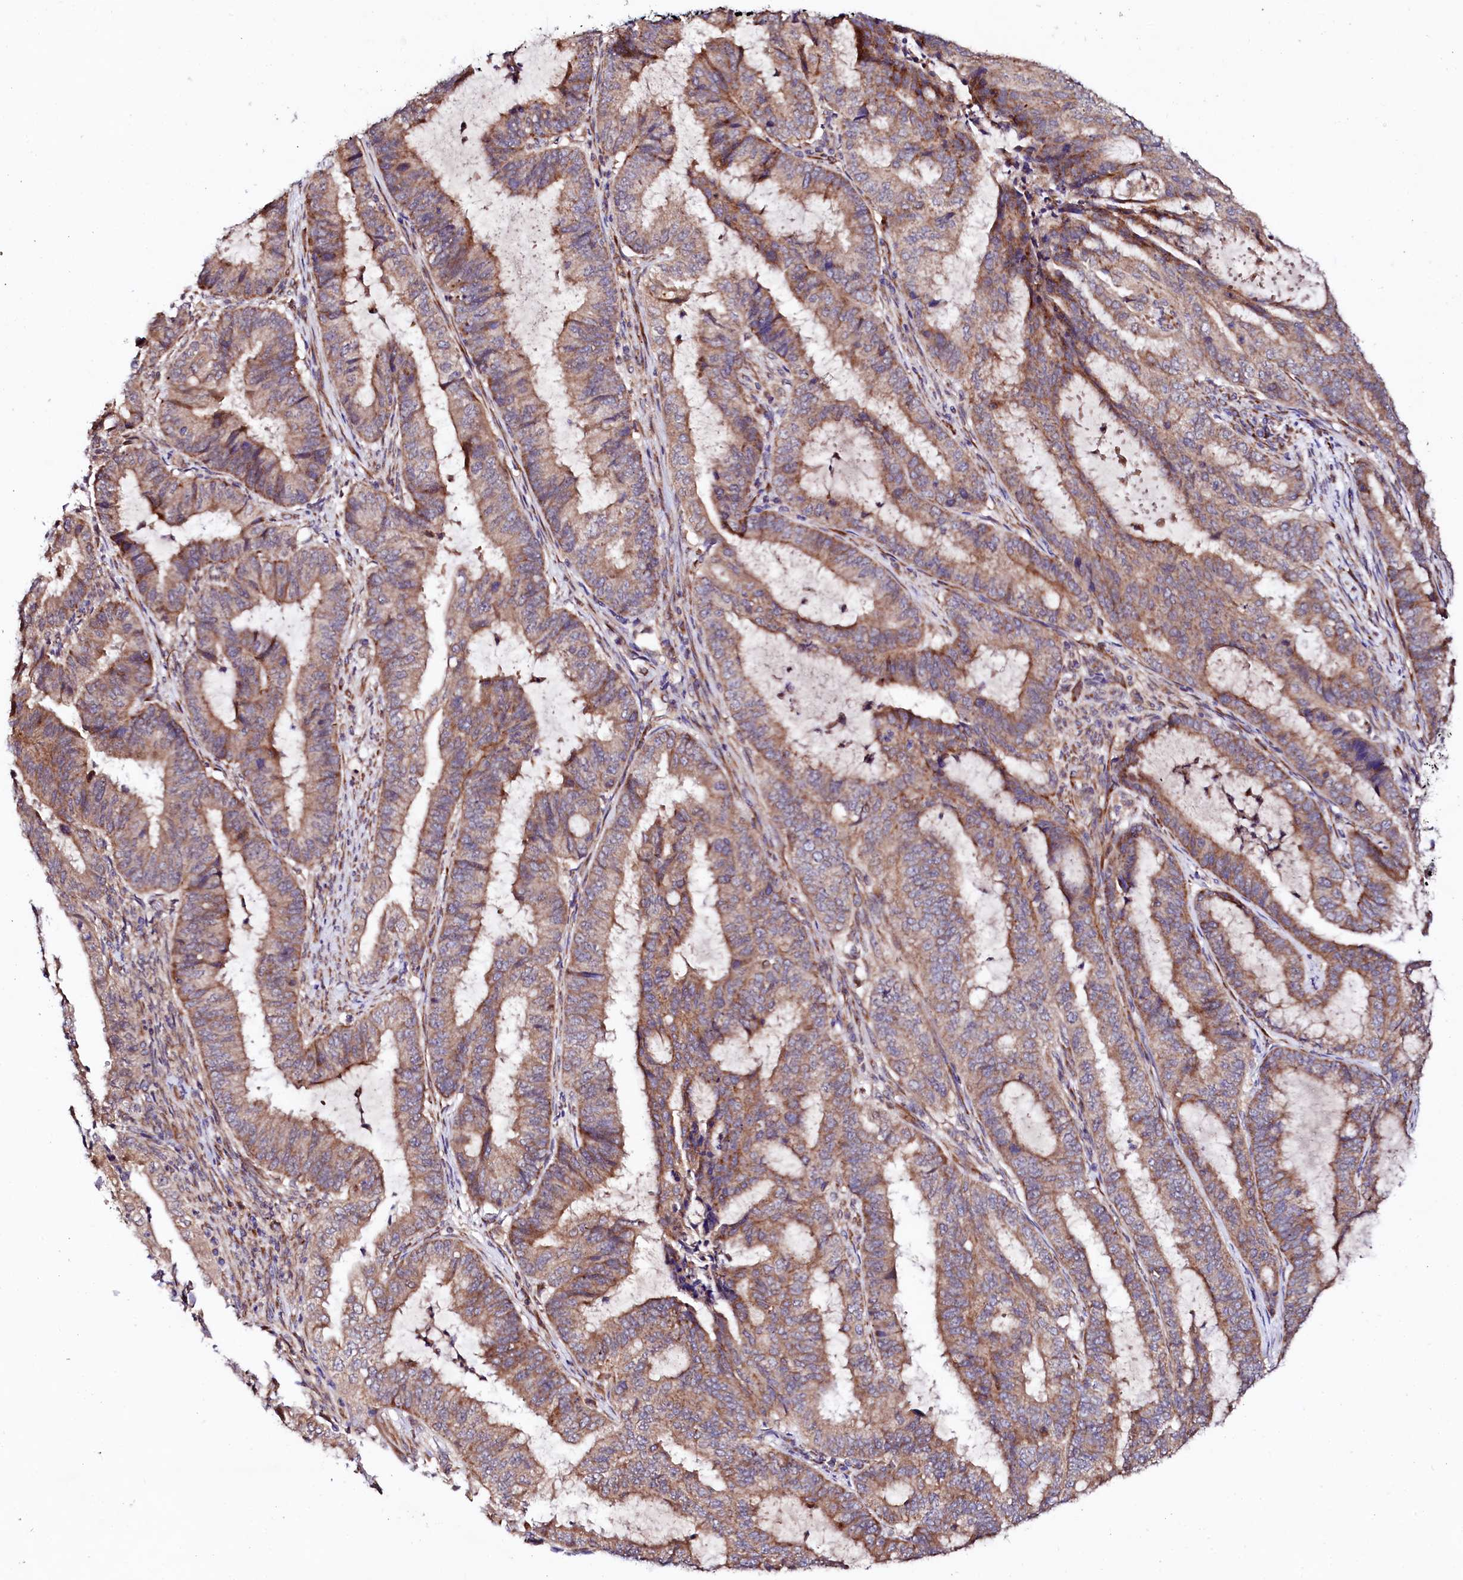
{"staining": {"intensity": "moderate", "quantity": ">75%", "location": "cytoplasmic/membranous"}, "tissue": "endometrial cancer", "cell_type": "Tumor cells", "image_type": "cancer", "snomed": [{"axis": "morphology", "description": "Adenocarcinoma, NOS"}, {"axis": "topography", "description": "Endometrium"}], "caption": "Immunohistochemical staining of endometrial cancer exhibits medium levels of moderate cytoplasmic/membranous staining in approximately >75% of tumor cells.", "gene": "UBE3C", "patient": {"sex": "female", "age": 51}}